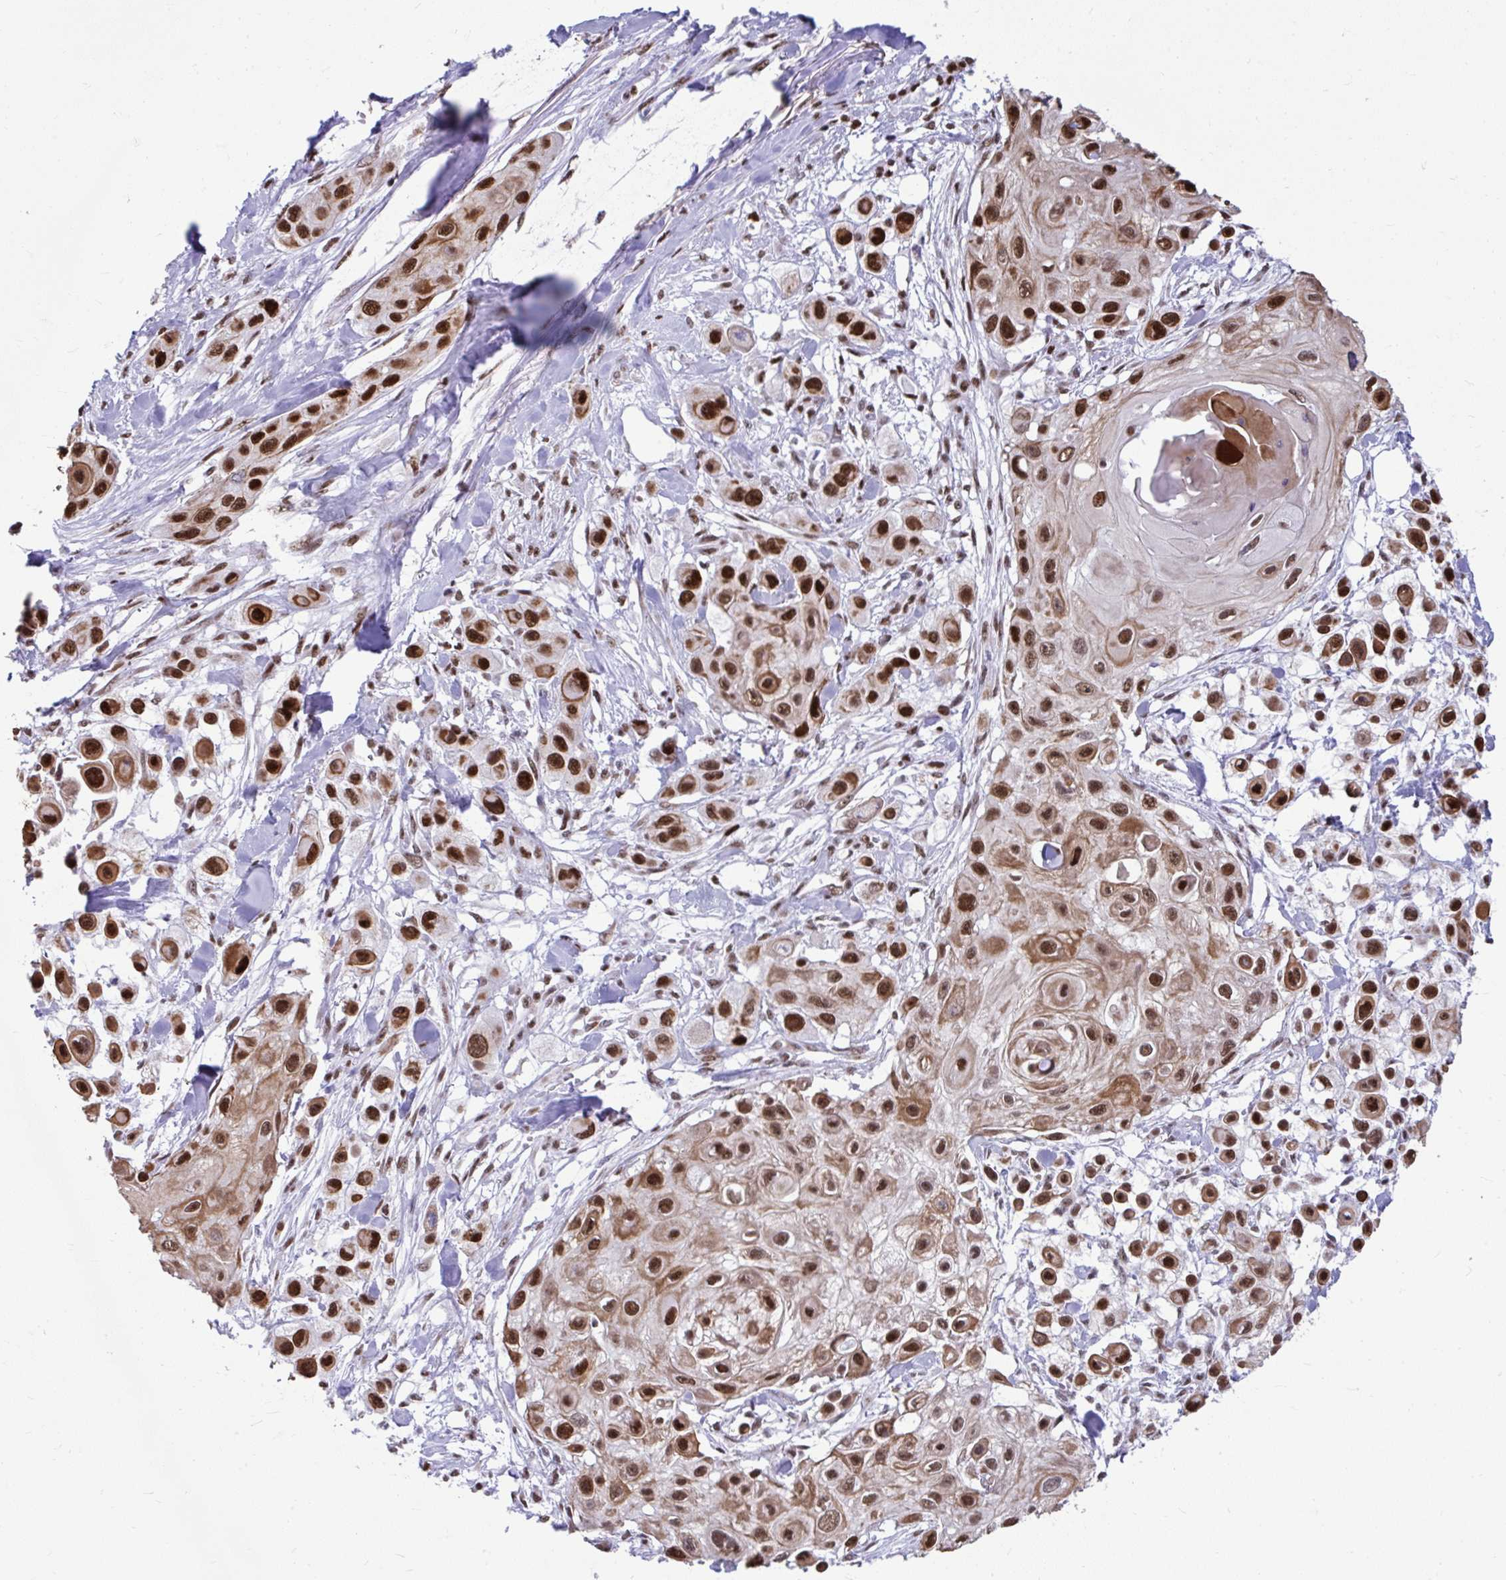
{"staining": {"intensity": "strong", "quantity": ">75%", "location": "cytoplasmic/membranous,nuclear"}, "tissue": "skin cancer", "cell_type": "Tumor cells", "image_type": "cancer", "snomed": [{"axis": "morphology", "description": "Squamous cell carcinoma, NOS"}, {"axis": "topography", "description": "Skin"}], "caption": "Protein expression analysis of human squamous cell carcinoma (skin) reveals strong cytoplasmic/membranous and nuclear positivity in approximately >75% of tumor cells.", "gene": "SLC35C2", "patient": {"sex": "male", "age": 63}}